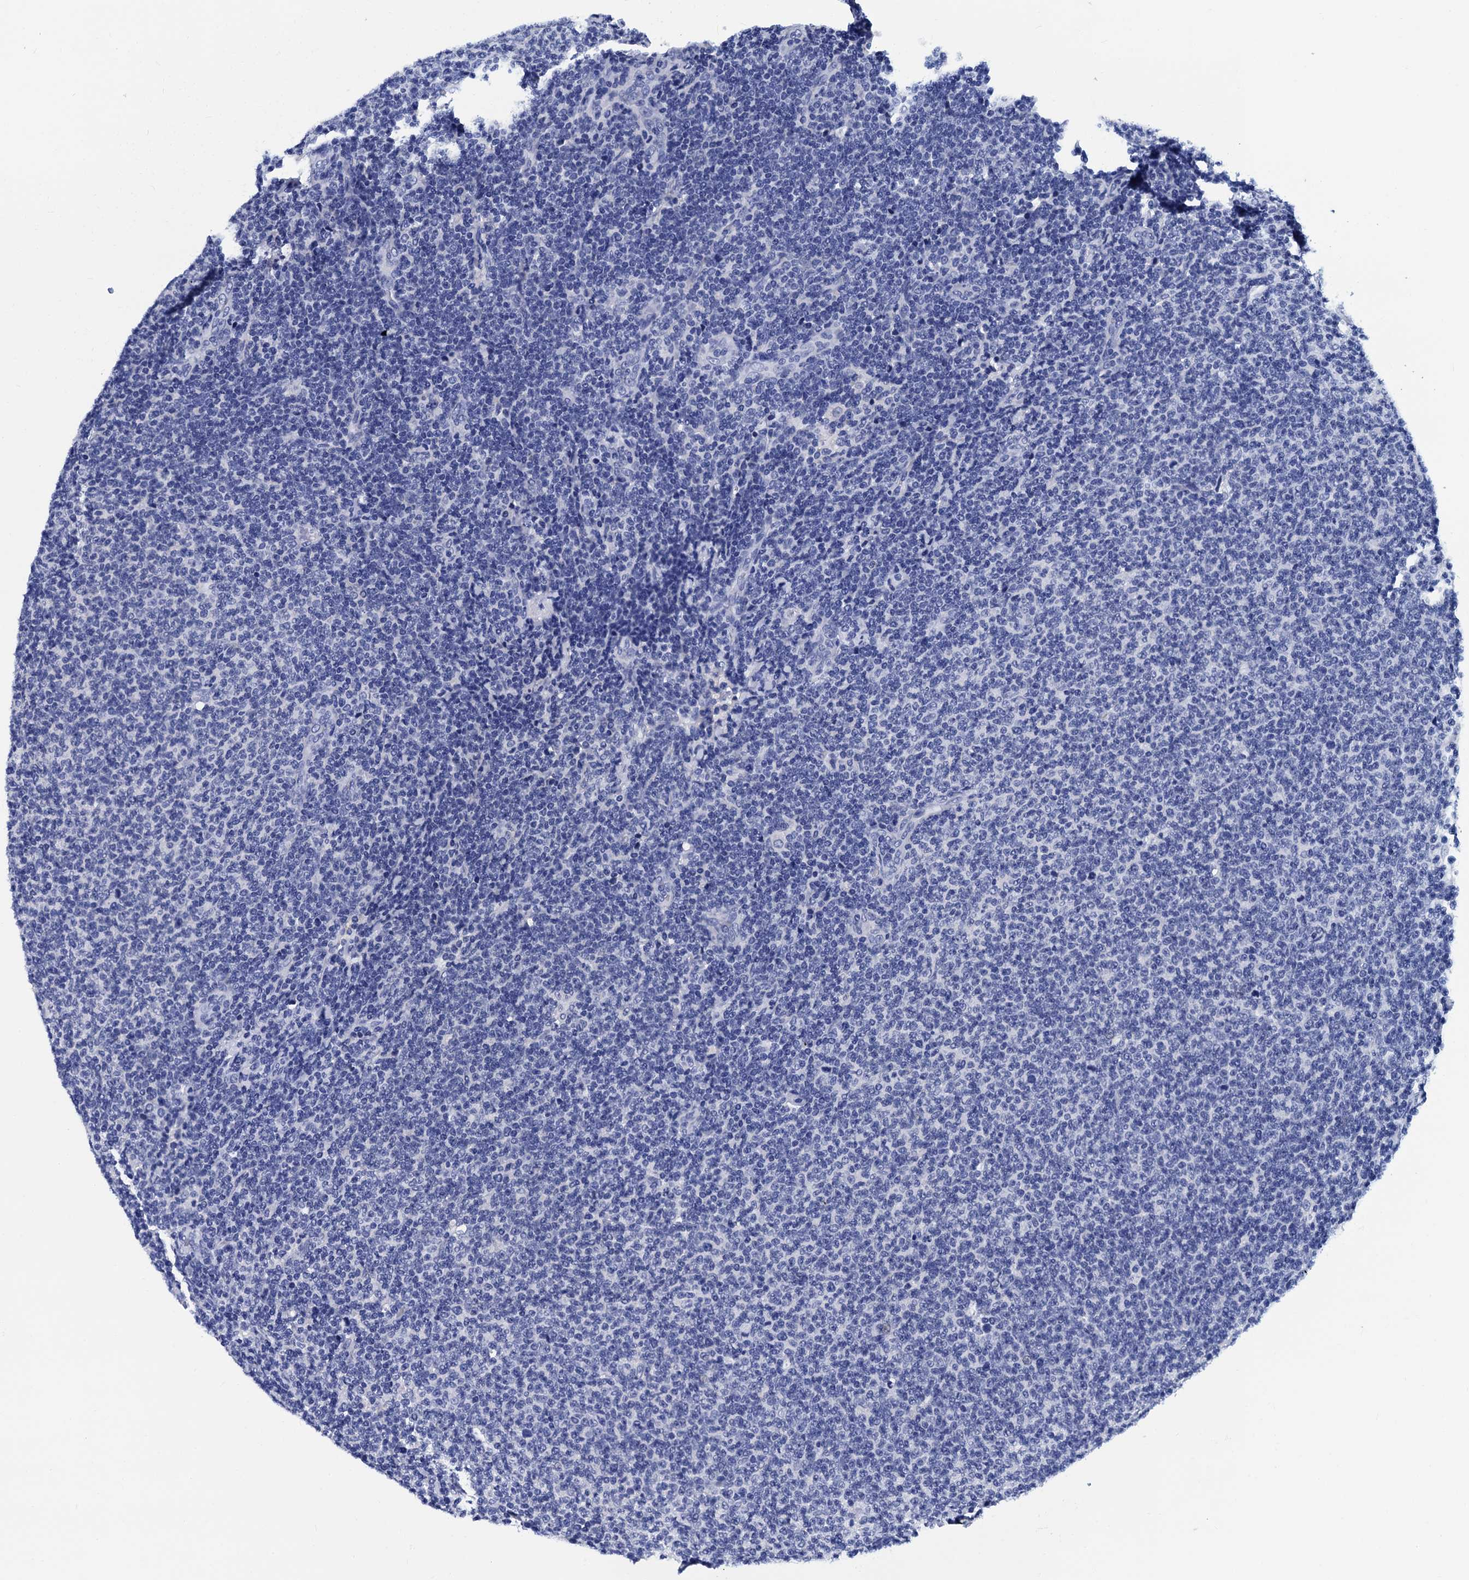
{"staining": {"intensity": "negative", "quantity": "none", "location": "none"}, "tissue": "lymphoma", "cell_type": "Tumor cells", "image_type": "cancer", "snomed": [{"axis": "morphology", "description": "Malignant lymphoma, non-Hodgkin's type, Low grade"}, {"axis": "topography", "description": "Lymph node"}], "caption": "Immunohistochemical staining of human lymphoma shows no significant expression in tumor cells.", "gene": "MYBPC3", "patient": {"sex": "male", "age": 66}}